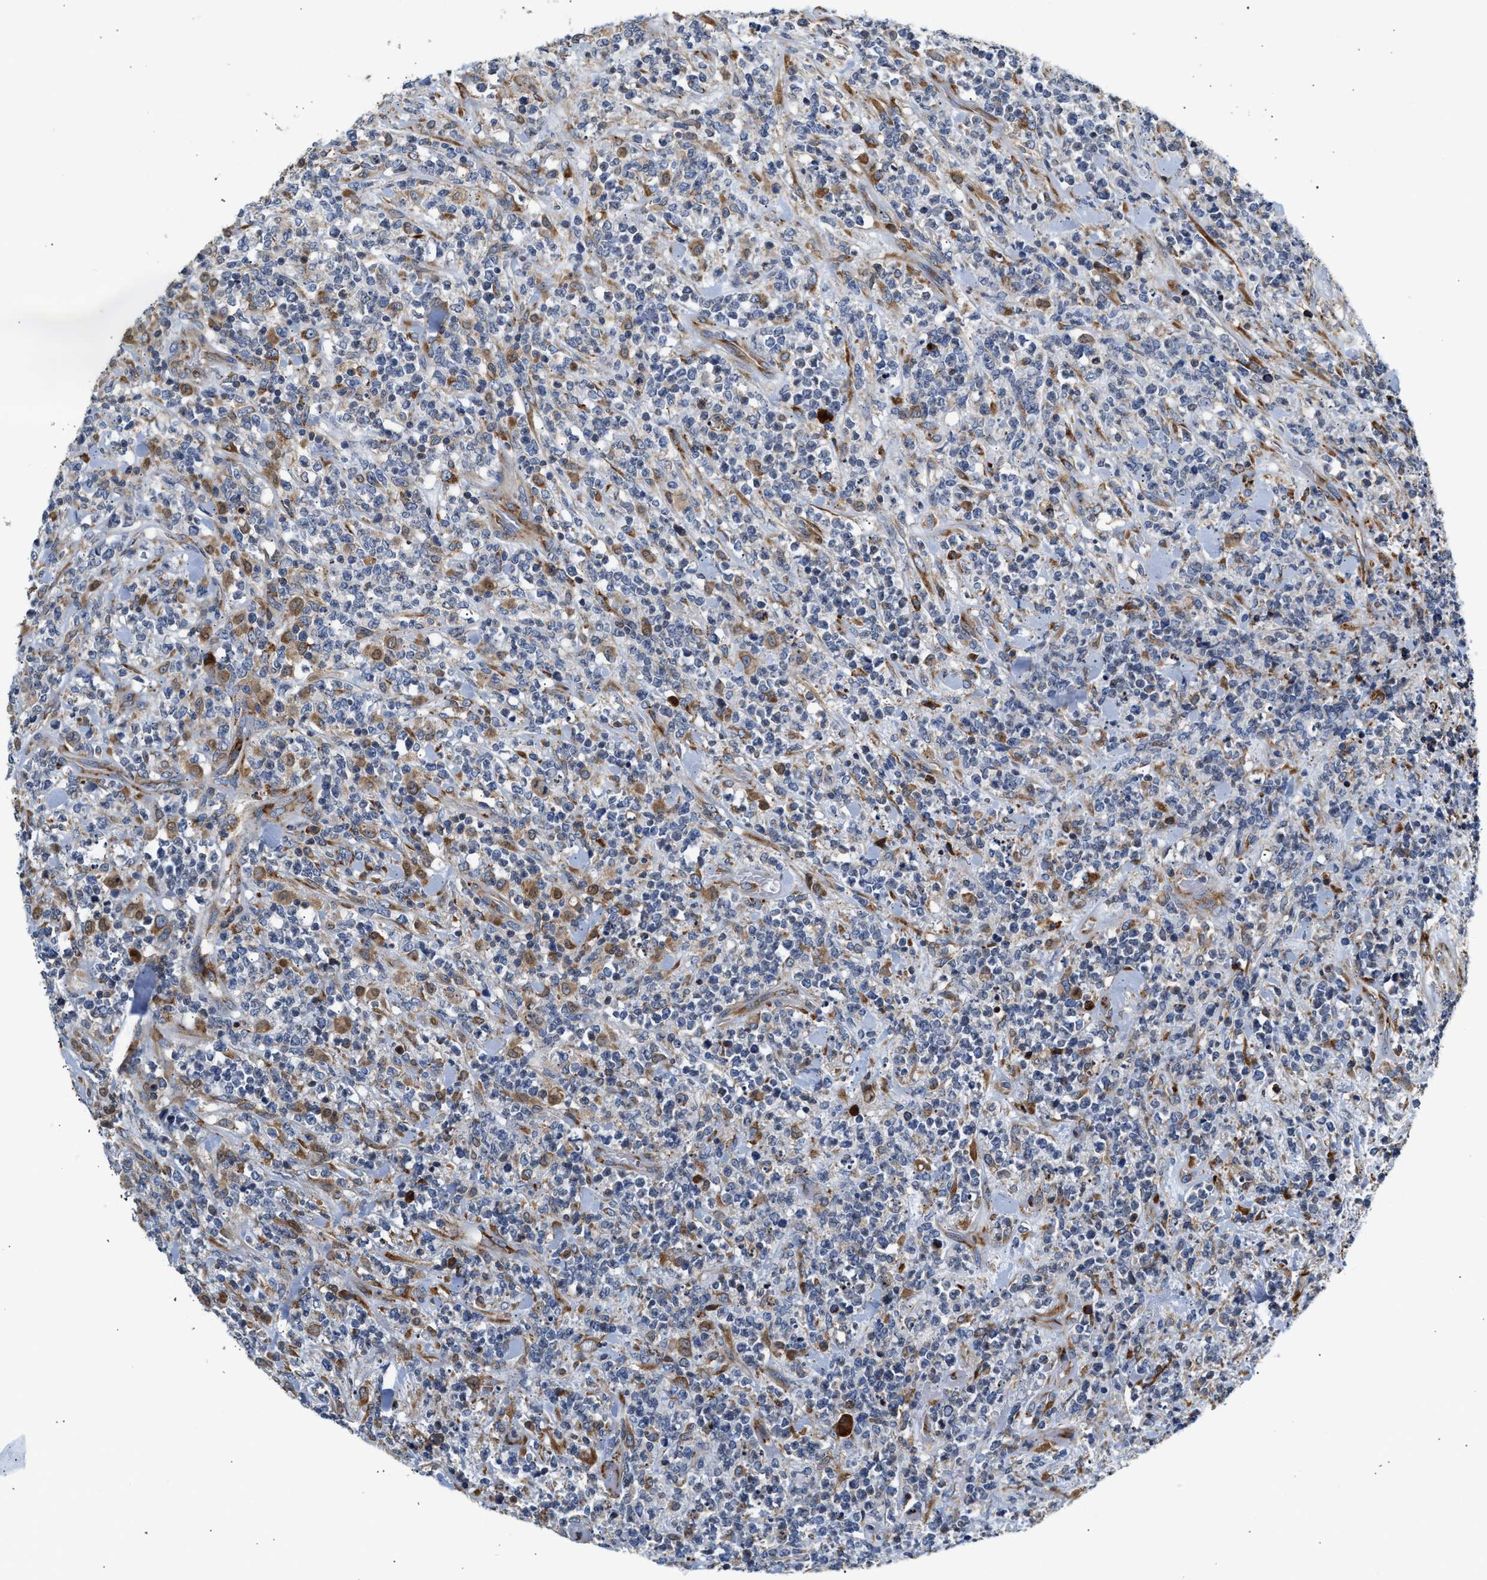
{"staining": {"intensity": "negative", "quantity": "none", "location": "none"}, "tissue": "lymphoma", "cell_type": "Tumor cells", "image_type": "cancer", "snomed": [{"axis": "morphology", "description": "Malignant lymphoma, non-Hodgkin's type, High grade"}, {"axis": "topography", "description": "Soft tissue"}], "caption": "DAB (3,3'-diaminobenzidine) immunohistochemical staining of human malignant lymphoma, non-Hodgkin's type (high-grade) exhibits no significant expression in tumor cells. (Brightfield microscopy of DAB (3,3'-diaminobenzidine) immunohistochemistry at high magnification).", "gene": "AMZ1", "patient": {"sex": "male", "age": 18}}